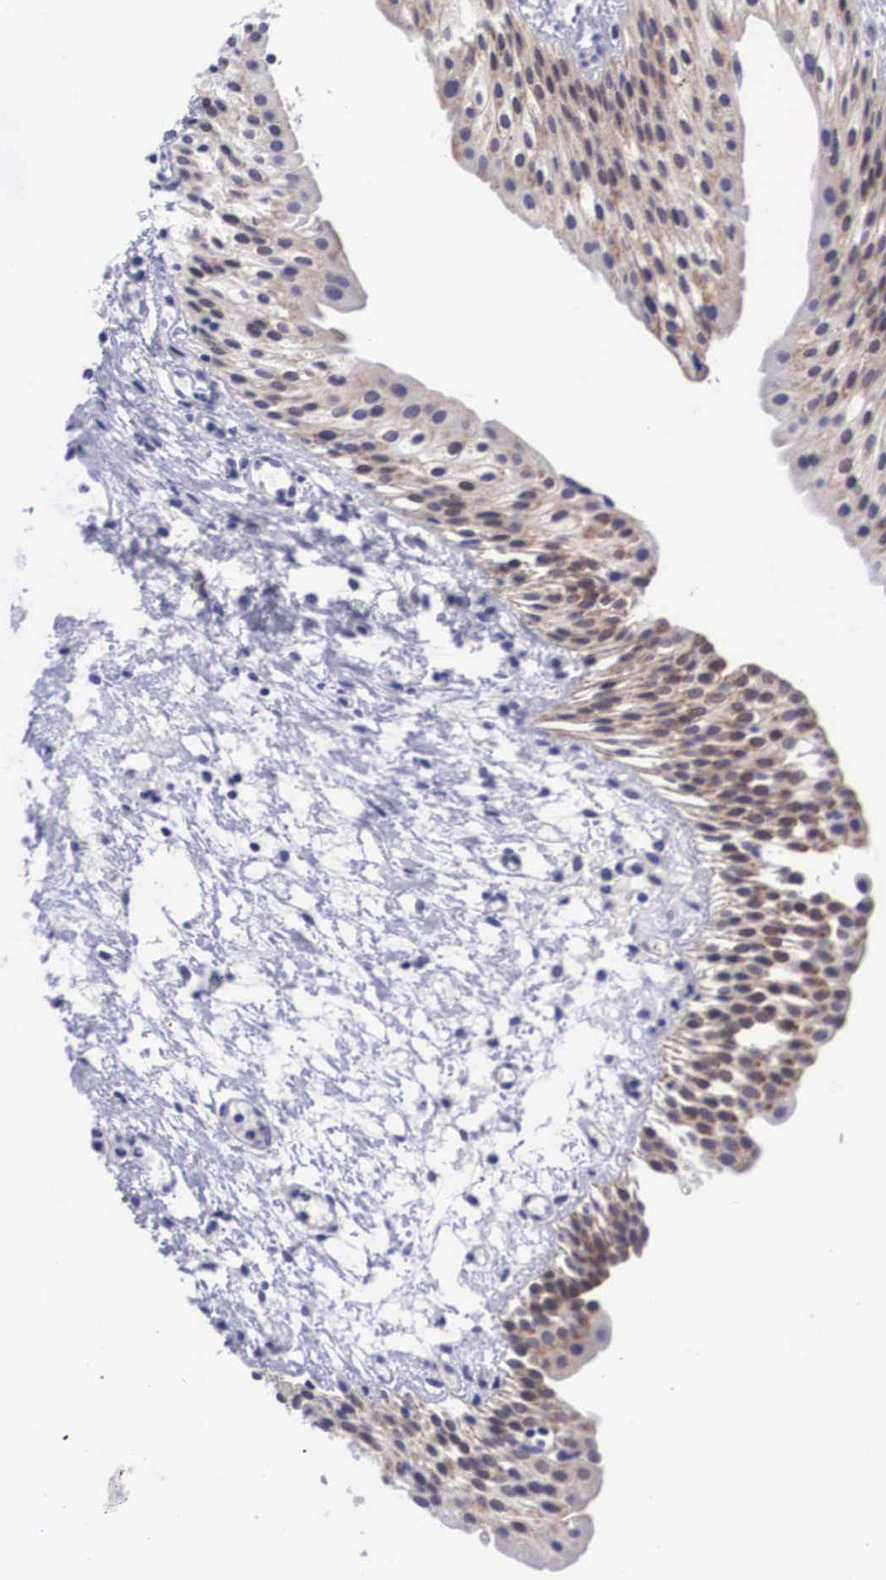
{"staining": {"intensity": "weak", "quantity": "25%-75%", "location": "cytoplasmic/membranous,nuclear"}, "tissue": "urinary bladder", "cell_type": "Urothelial cells", "image_type": "normal", "snomed": [{"axis": "morphology", "description": "Normal tissue, NOS"}, {"axis": "topography", "description": "Urinary bladder"}], "caption": "About 25%-75% of urothelial cells in benign urinary bladder exhibit weak cytoplasmic/membranous,nuclear protein staining as visualized by brown immunohistochemical staining.", "gene": "SOX11", "patient": {"sex": "male", "age": 48}}